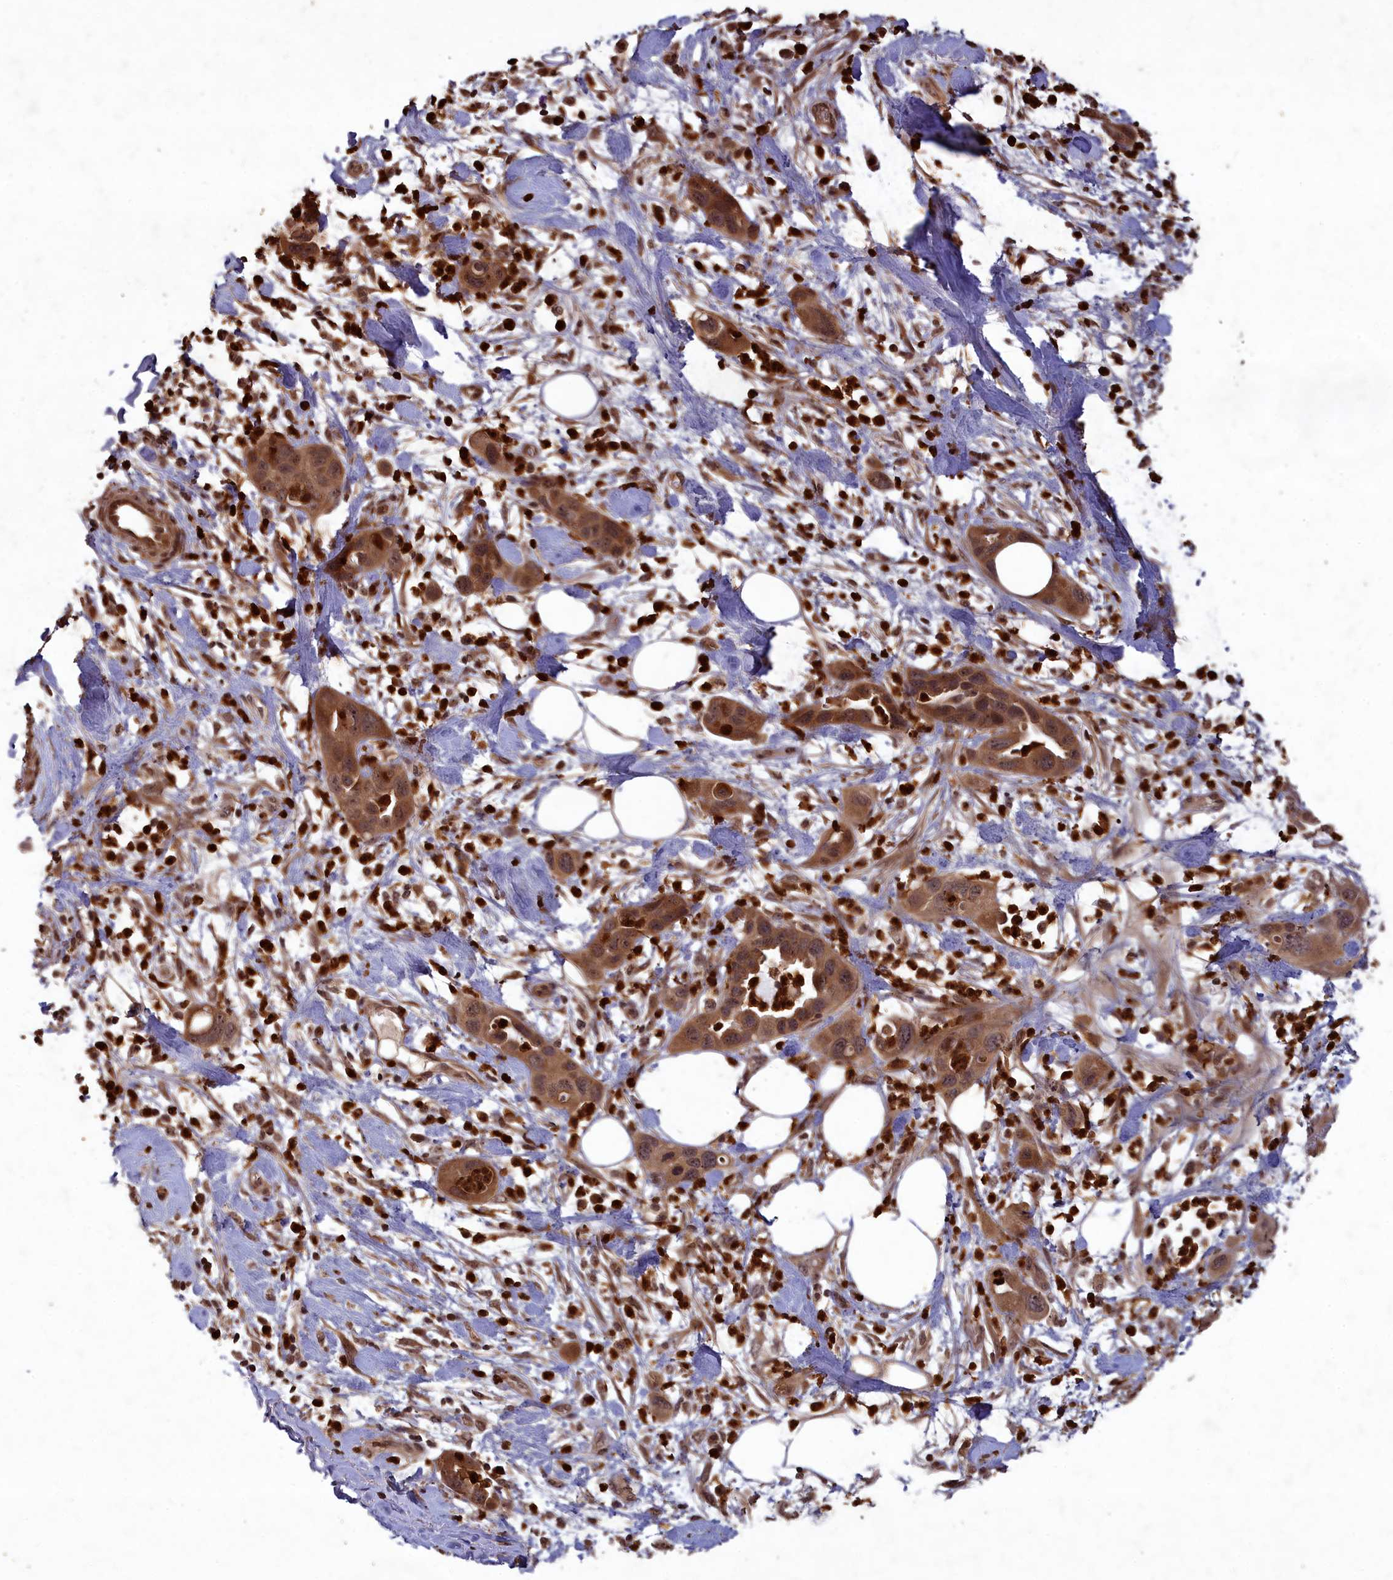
{"staining": {"intensity": "moderate", "quantity": ">75%", "location": "cytoplasmic/membranous,nuclear"}, "tissue": "pancreatic cancer", "cell_type": "Tumor cells", "image_type": "cancer", "snomed": [{"axis": "morphology", "description": "Adenocarcinoma, NOS"}, {"axis": "topography", "description": "Pancreas"}], "caption": "Immunohistochemistry (DAB) staining of human pancreatic cancer demonstrates moderate cytoplasmic/membranous and nuclear protein positivity in approximately >75% of tumor cells.", "gene": "SRMS", "patient": {"sex": "female", "age": 71}}